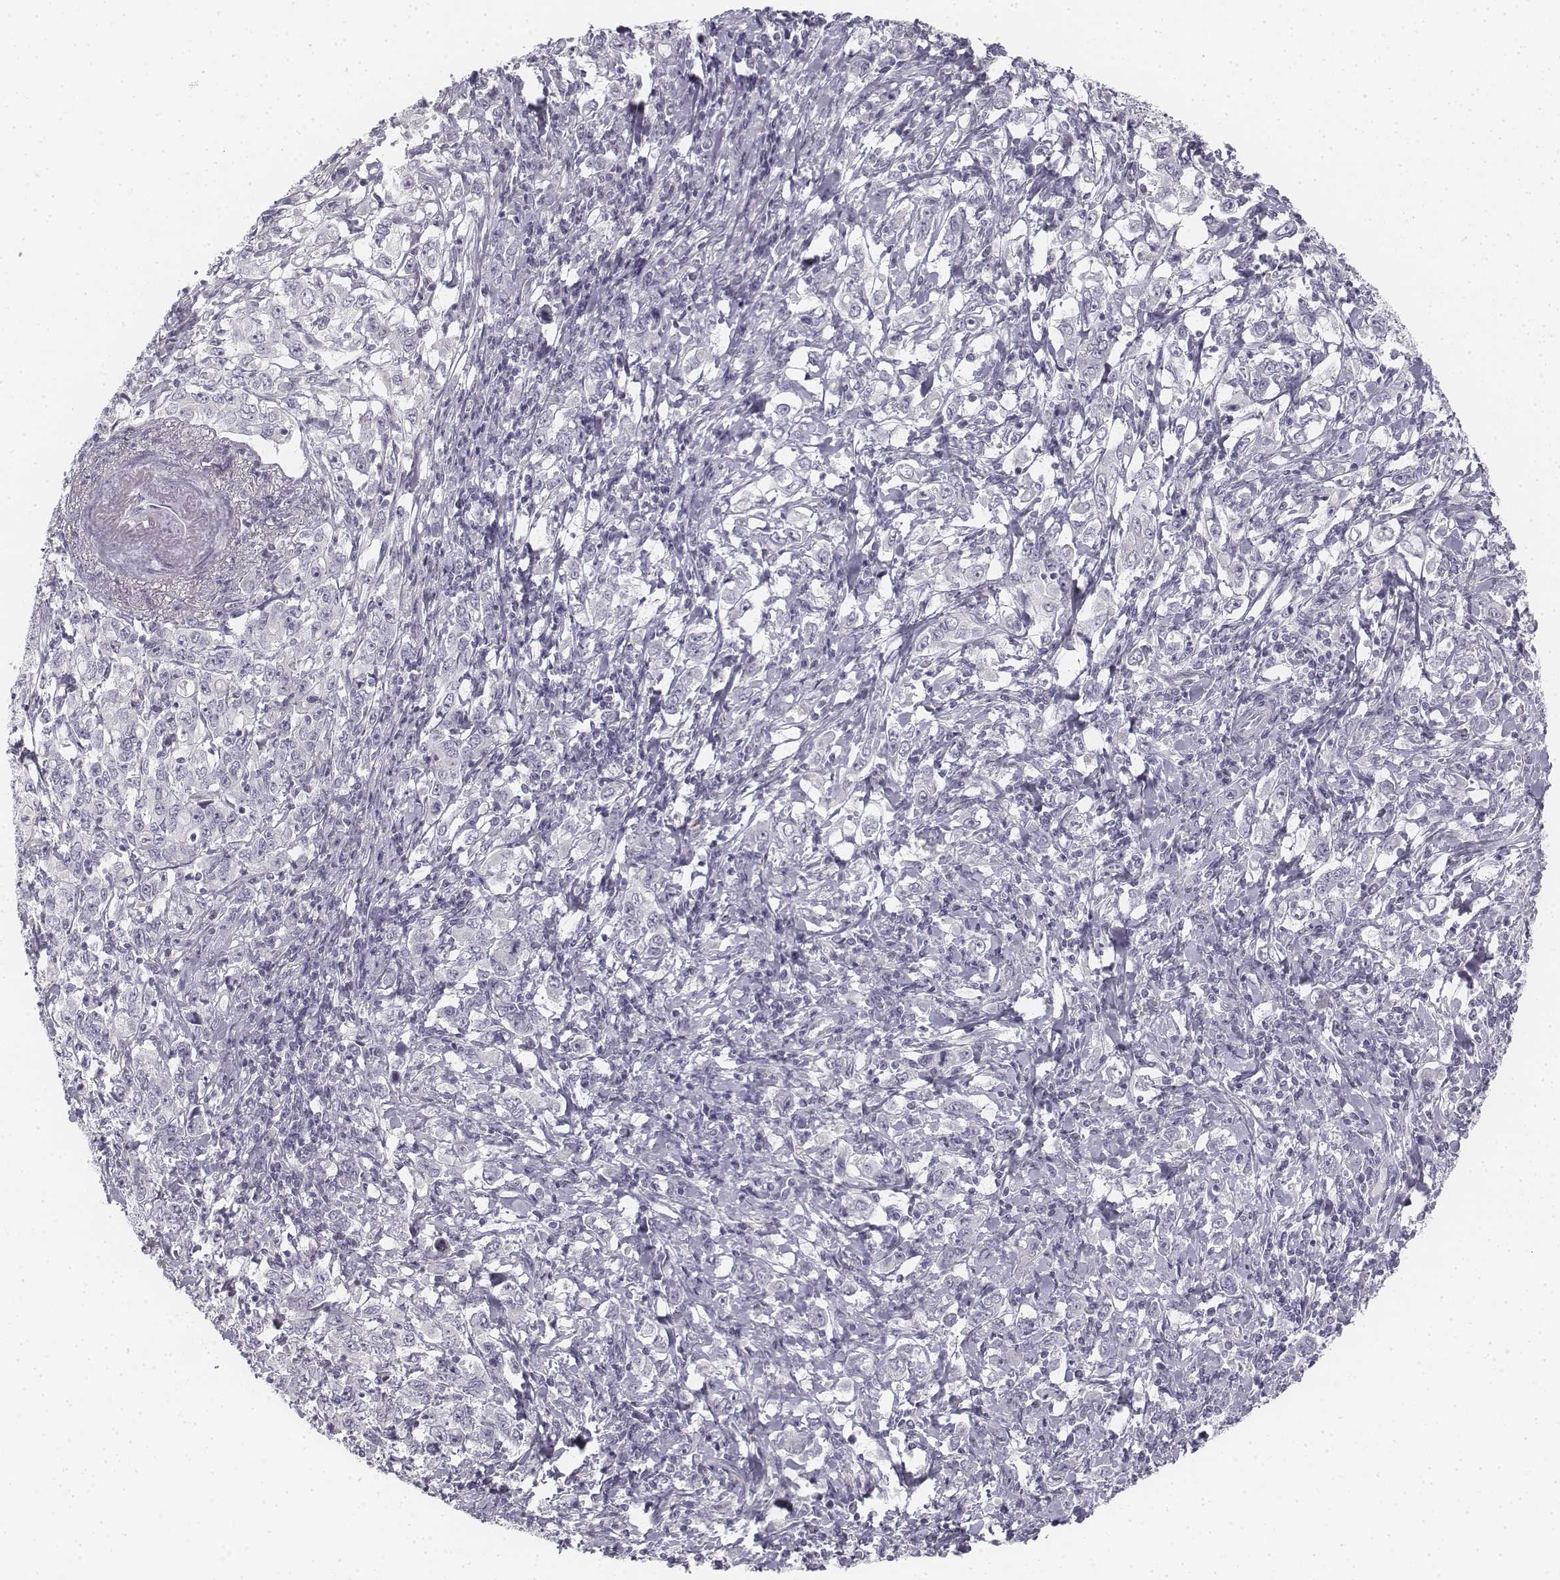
{"staining": {"intensity": "negative", "quantity": "none", "location": "none"}, "tissue": "stomach cancer", "cell_type": "Tumor cells", "image_type": "cancer", "snomed": [{"axis": "morphology", "description": "Adenocarcinoma, NOS"}, {"axis": "topography", "description": "Stomach, lower"}], "caption": "DAB immunohistochemical staining of stomach cancer (adenocarcinoma) exhibits no significant positivity in tumor cells.", "gene": "KRTAP2-1", "patient": {"sex": "female", "age": 72}}